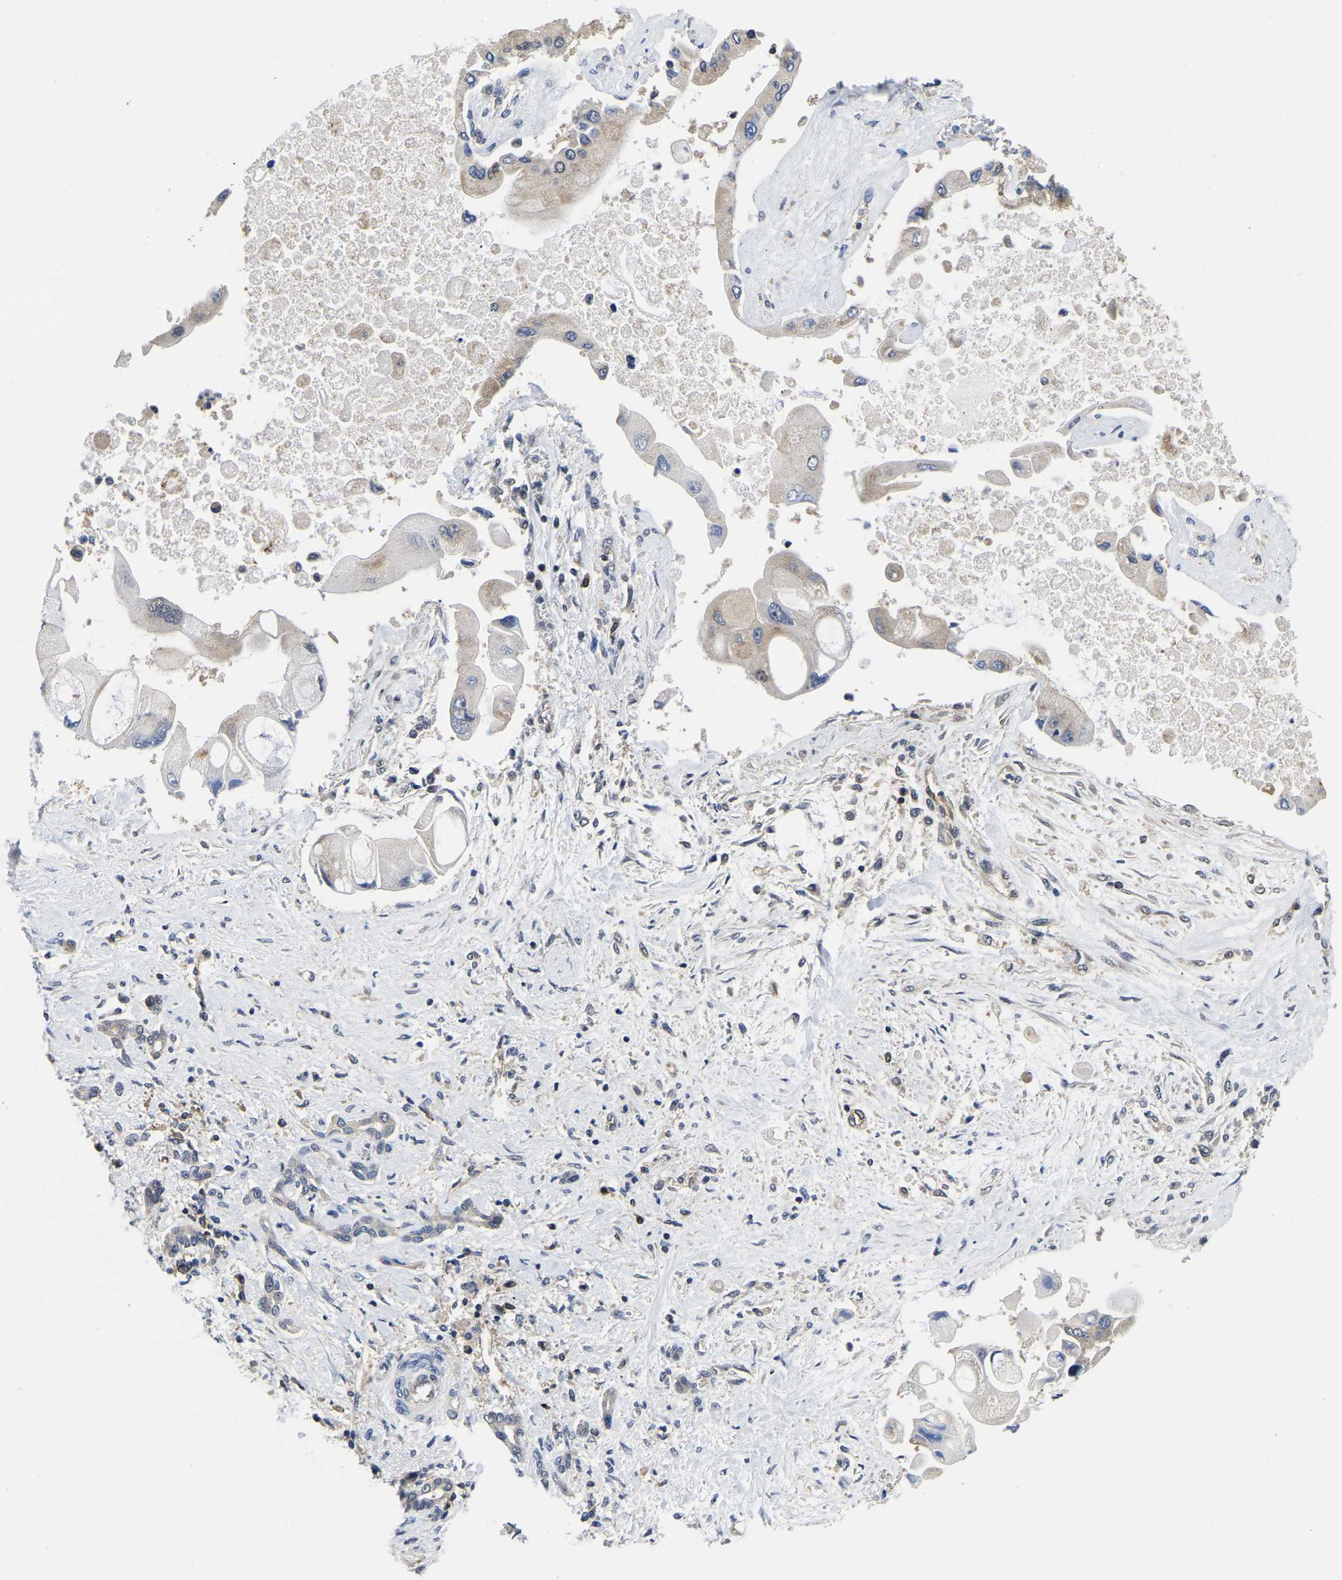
{"staining": {"intensity": "moderate", "quantity": ">75%", "location": "cytoplasmic/membranous,nuclear"}, "tissue": "liver cancer", "cell_type": "Tumor cells", "image_type": "cancer", "snomed": [{"axis": "morphology", "description": "Cholangiocarcinoma"}, {"axis": "topography", "description": "Liver"}], "caption": "Protein analysis of liver cancer (cholangiocarcinoma) tissue displays moderate cytoplasmic/membranous and nuclear positivity in about >75% of tumor cells.", "gene": "MCOLN2", "patient": {"sex": "male", "age": 50}}